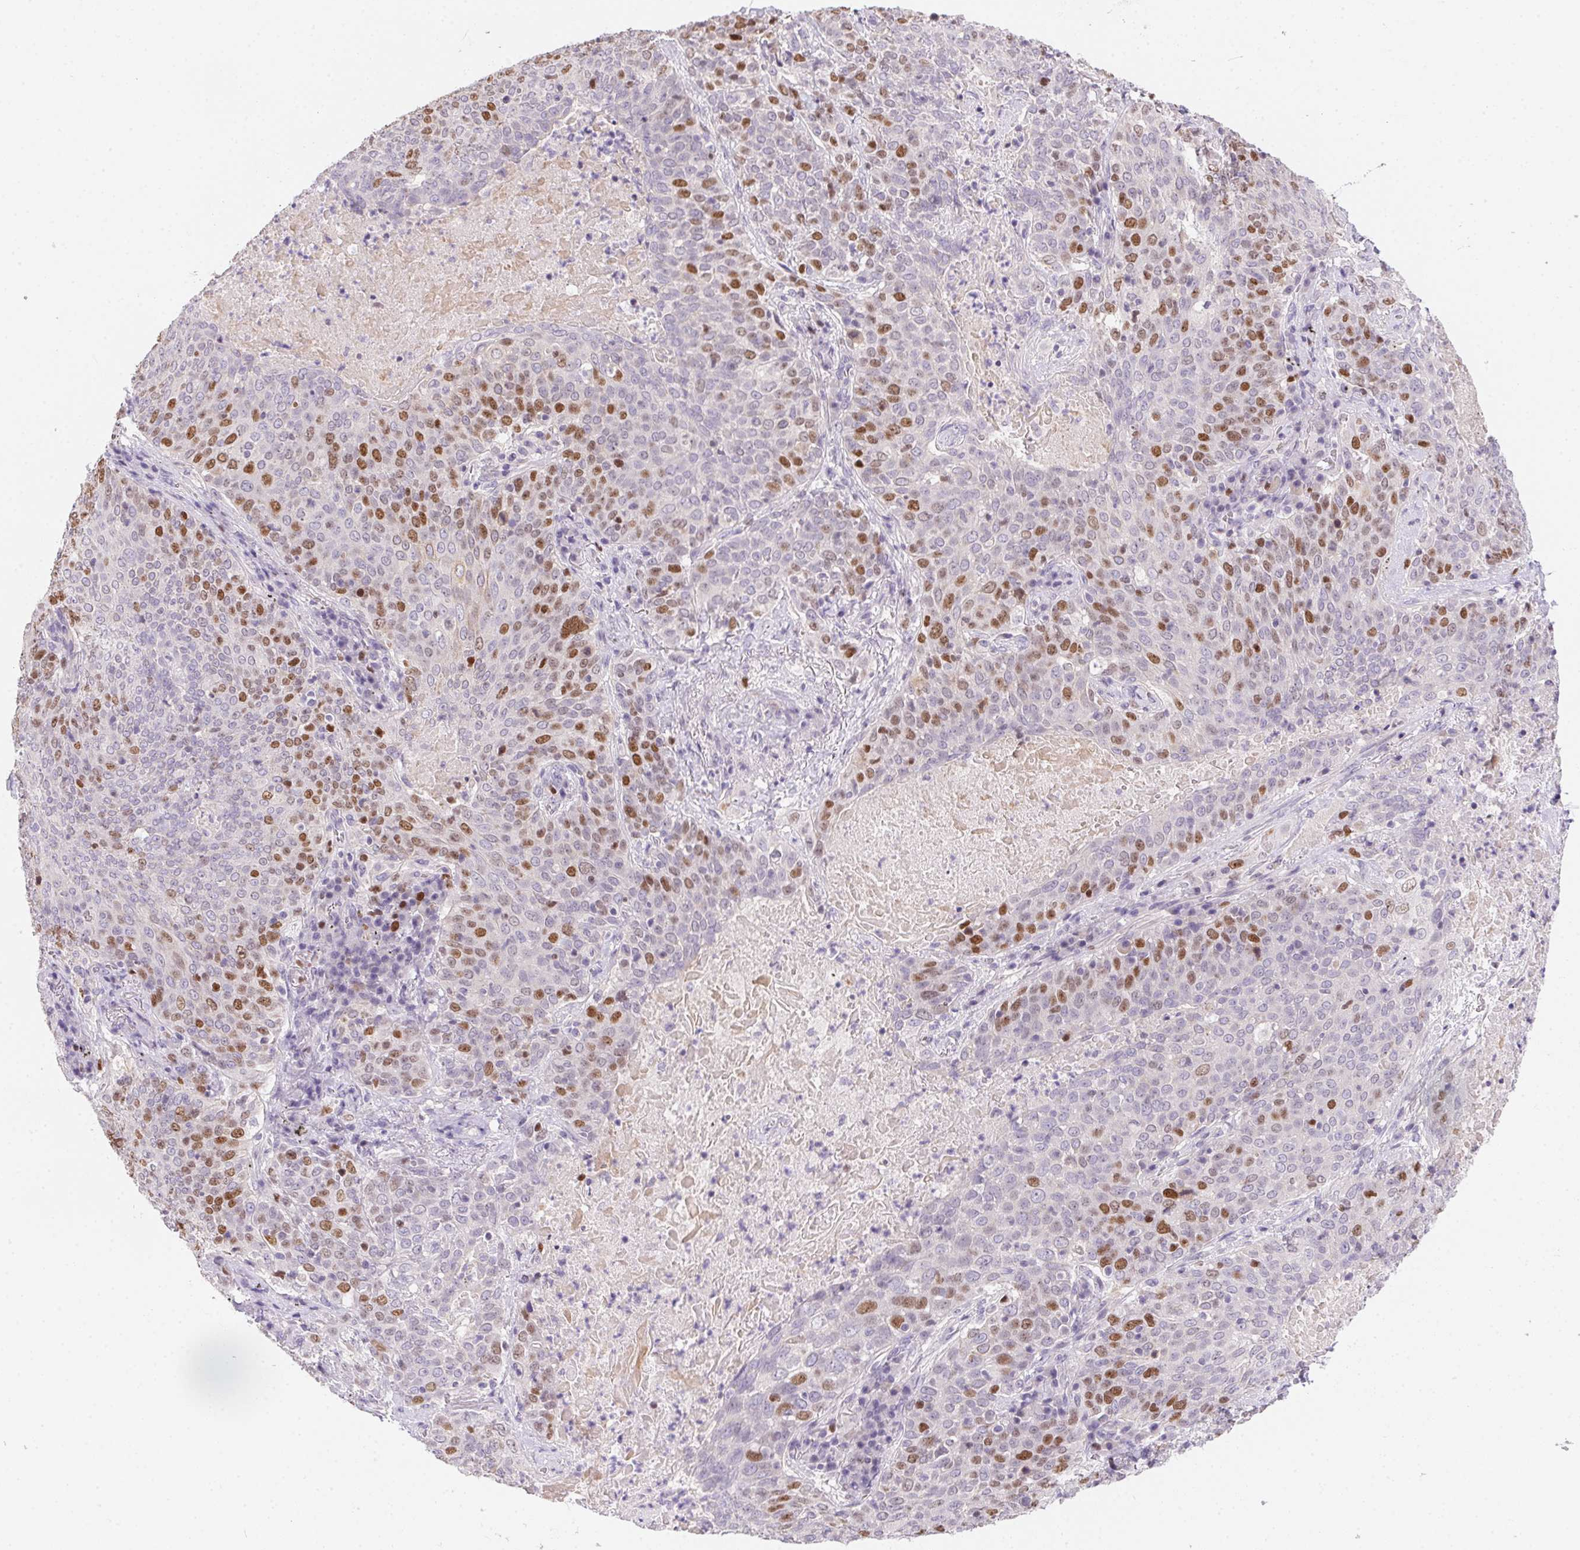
{"staining": {"intensity": "moderate", "quantity": "25%-75%", "location": "nuclear"}, "tissue": "lung cancer", "cell_type": "Tumor cells", "image_type": "cancer", "snomed": [{"axis": "morphology", "description": "Squamous cell carcinoma, NOS"}, {"axis": "topography", "description": "Lung"}], "caption": "Moderate nuclear staining is appreciated in about 25%-75% of tumor cells in lung squamous cell carcinoma.", "gene": "HELLS", "patient": {"sex": "male", "age": 82}}